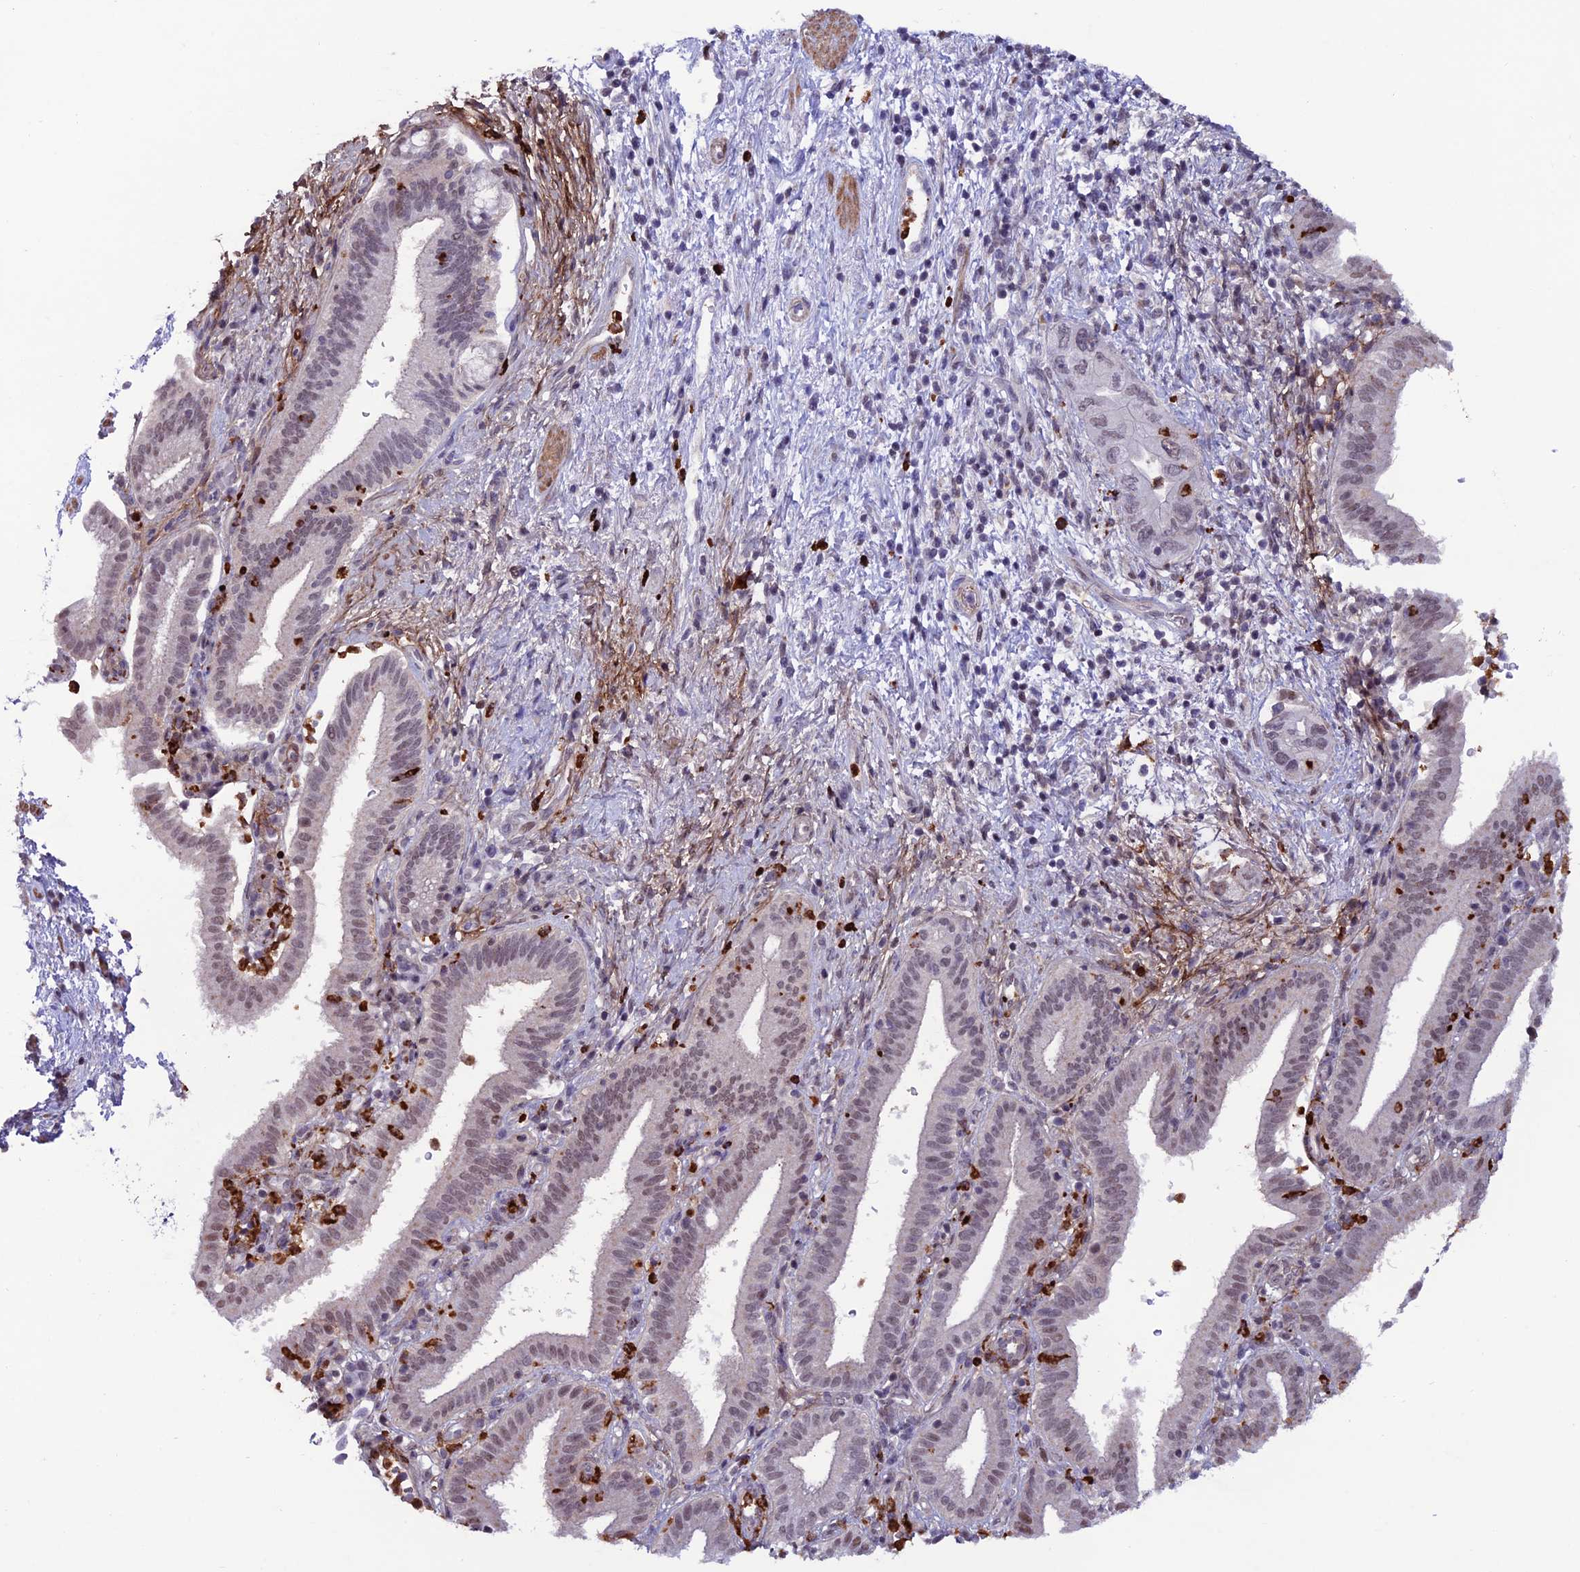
{"staining": {"intensity": "weak", "quantity": "25%-75%", "location": "nuclear"}, "tissue": "pancreatic cancer", "cell_type": "Tumor cells", "image_type": "cancer", "snomed": [{"axis": "morphology", "description": "Adenocarcinoma, NOS"}, {"axis": "topography", "description": "Pancreas"}], "caption": "Immunohistochemistry (DAB) staining of human pancreatic cancer displays weak nuclear protein staining in about 25%-75% of tumor cells.", "gene": "COL6A6", "patient": {"sex": "female", "age": 73}}